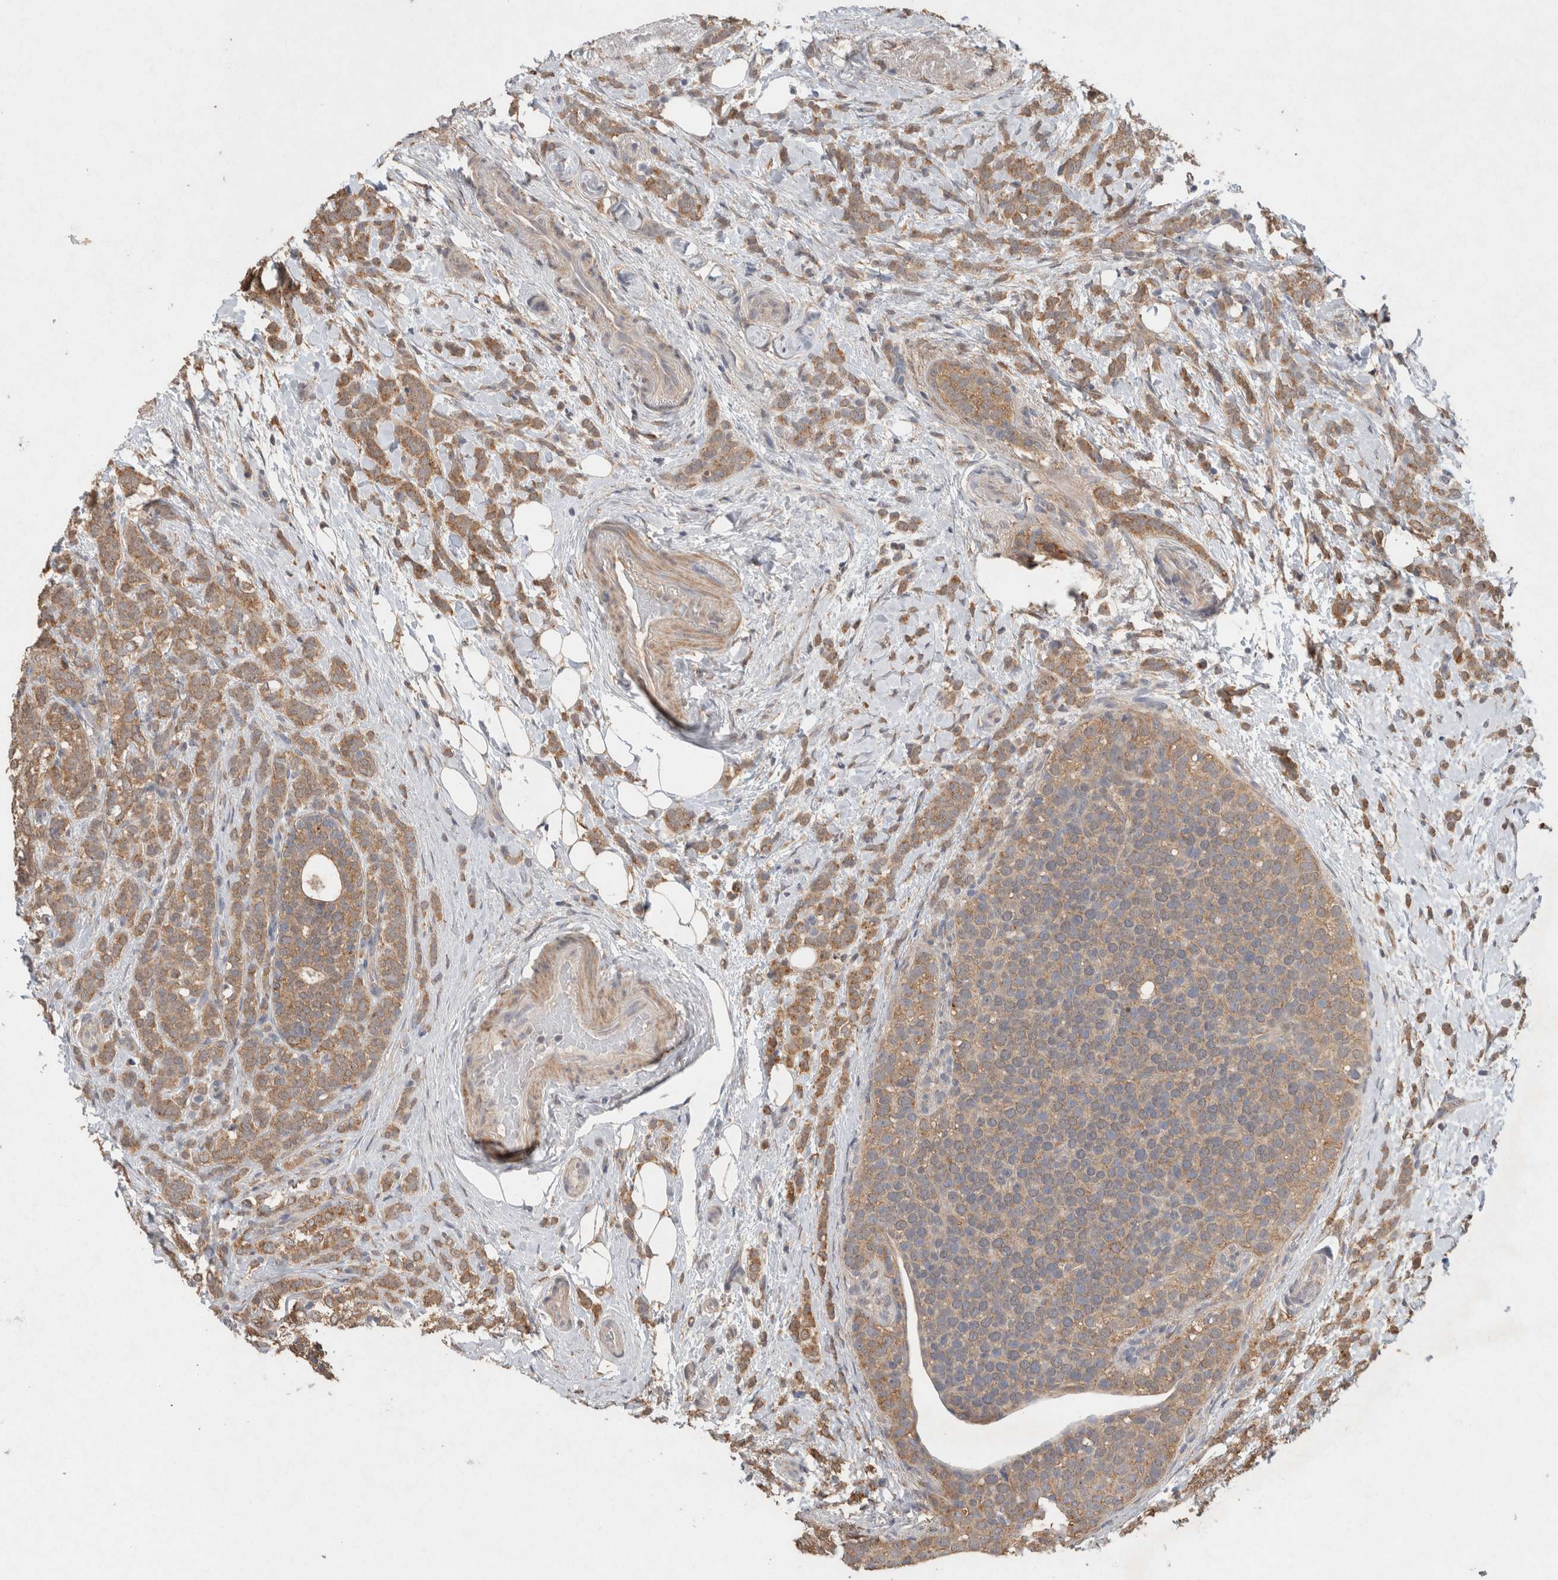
{"staining": {"intensity": "moderate", "quantity": ">75%", "location": "cytoplasmic/membranous"}, "tissue": "breast cancer", "cell_type": "Tumor cells", "image_type": "cancer", "snomed": [{"axis": "morphology", "description": "Lobular carcinoma"}, {"axis": "topography", "description": "Breast"}], "caption": "Immunohistochemical staining of lobular carcinoma (breast) demonstrates moderate cytoplasmic/membranous protein positivity in approximately >75% of tumor cells.", "gene": "RAB14", "patient": {"sex": "female", "age": 50}}